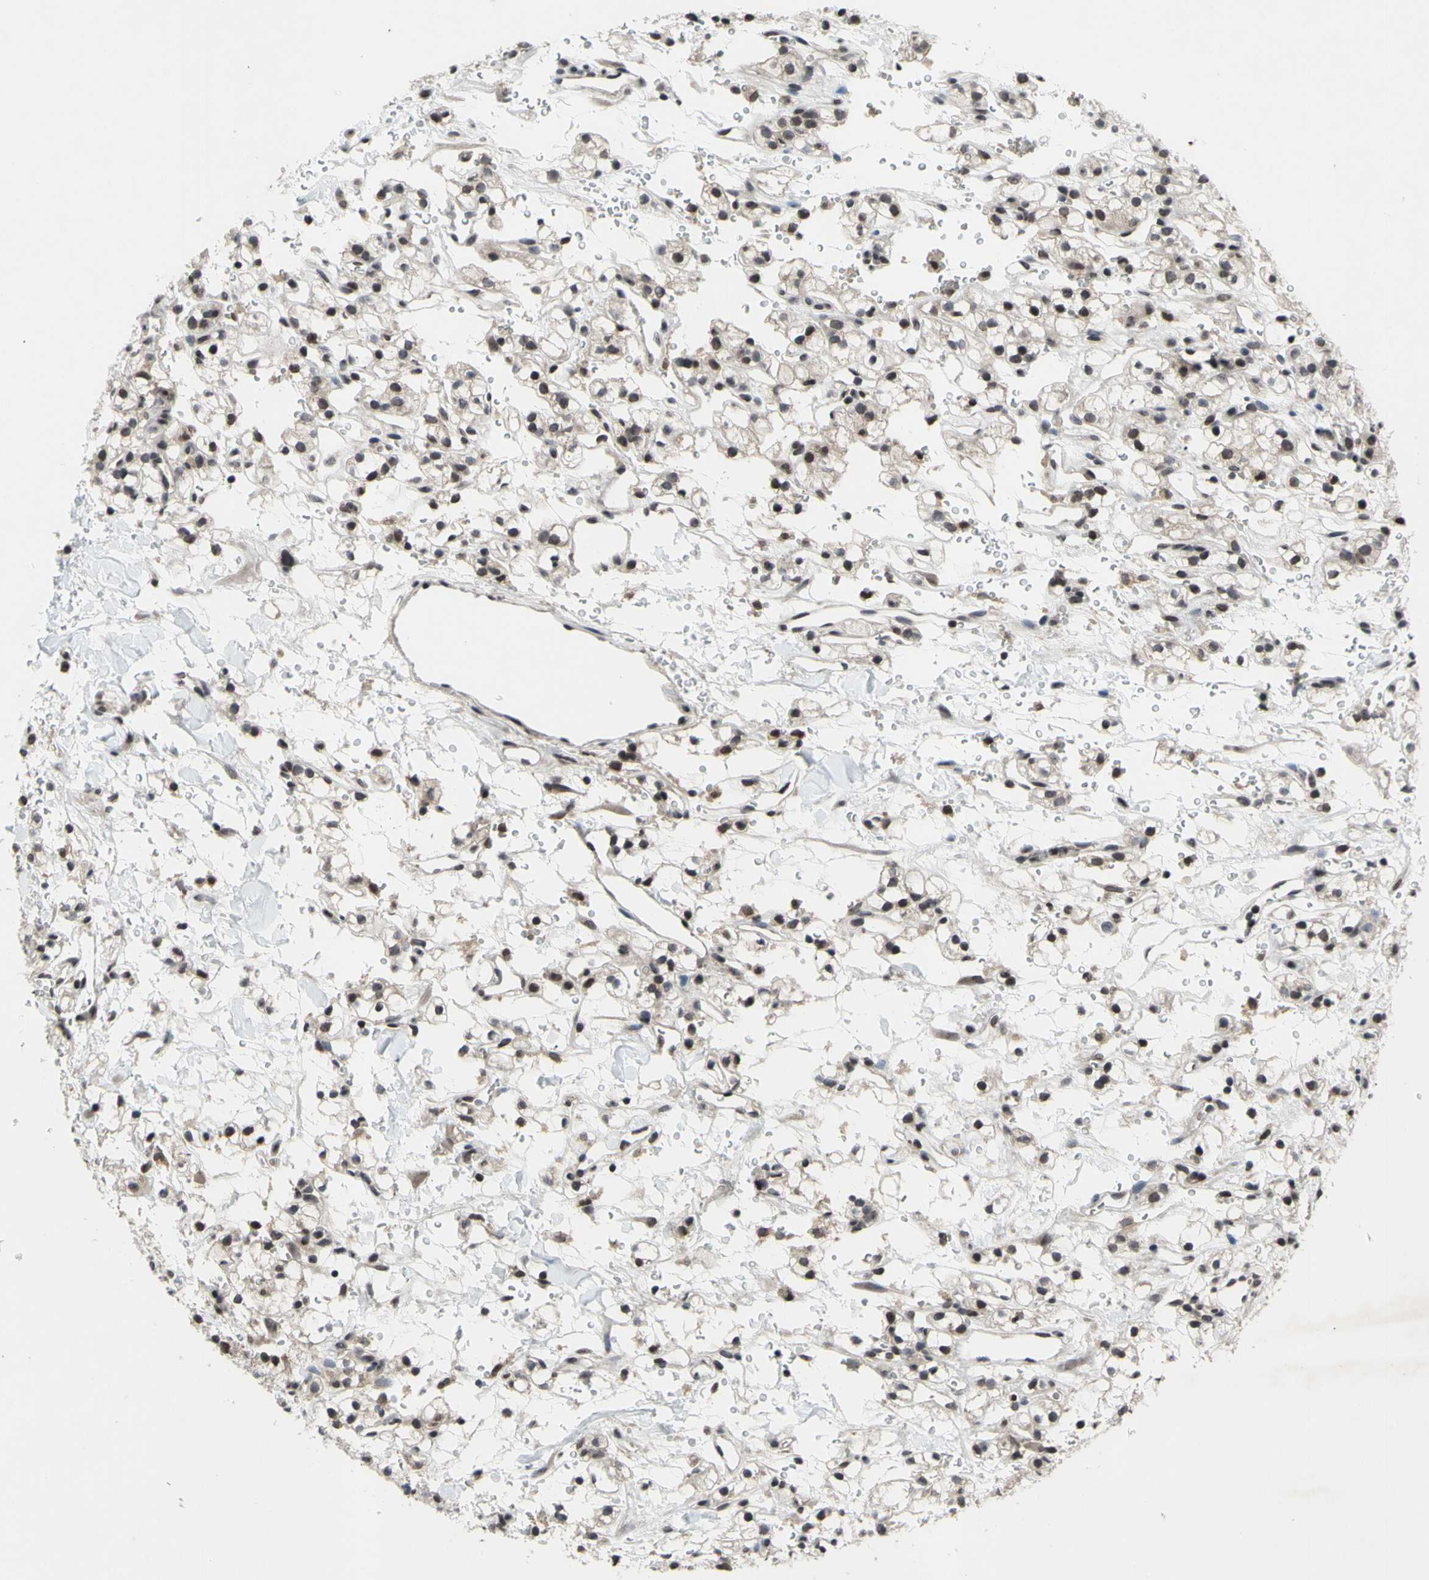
{"staining": {"intensity": "moderate", "quantity": ">75%", "location": "cytoplasmic/membranous,nuclear"}, "tissue": "renal cancer", "cell_type": "Tumor cells", "image_type": "cancer", "snomed": [{"axis": "morphology", "description": "Adenocarcinoma, NOS"}, {"axis": "topography", "description": "Kidney"}], "caption": "IHC of human renal cancer (adenocarcinoma) exhibits medium levels of moderate cytoplasmic/membranous and nuclear expression in about >75% of tumor cells.", "gene": "XPO1", "patient": {"sex": "male", "age": 61}}